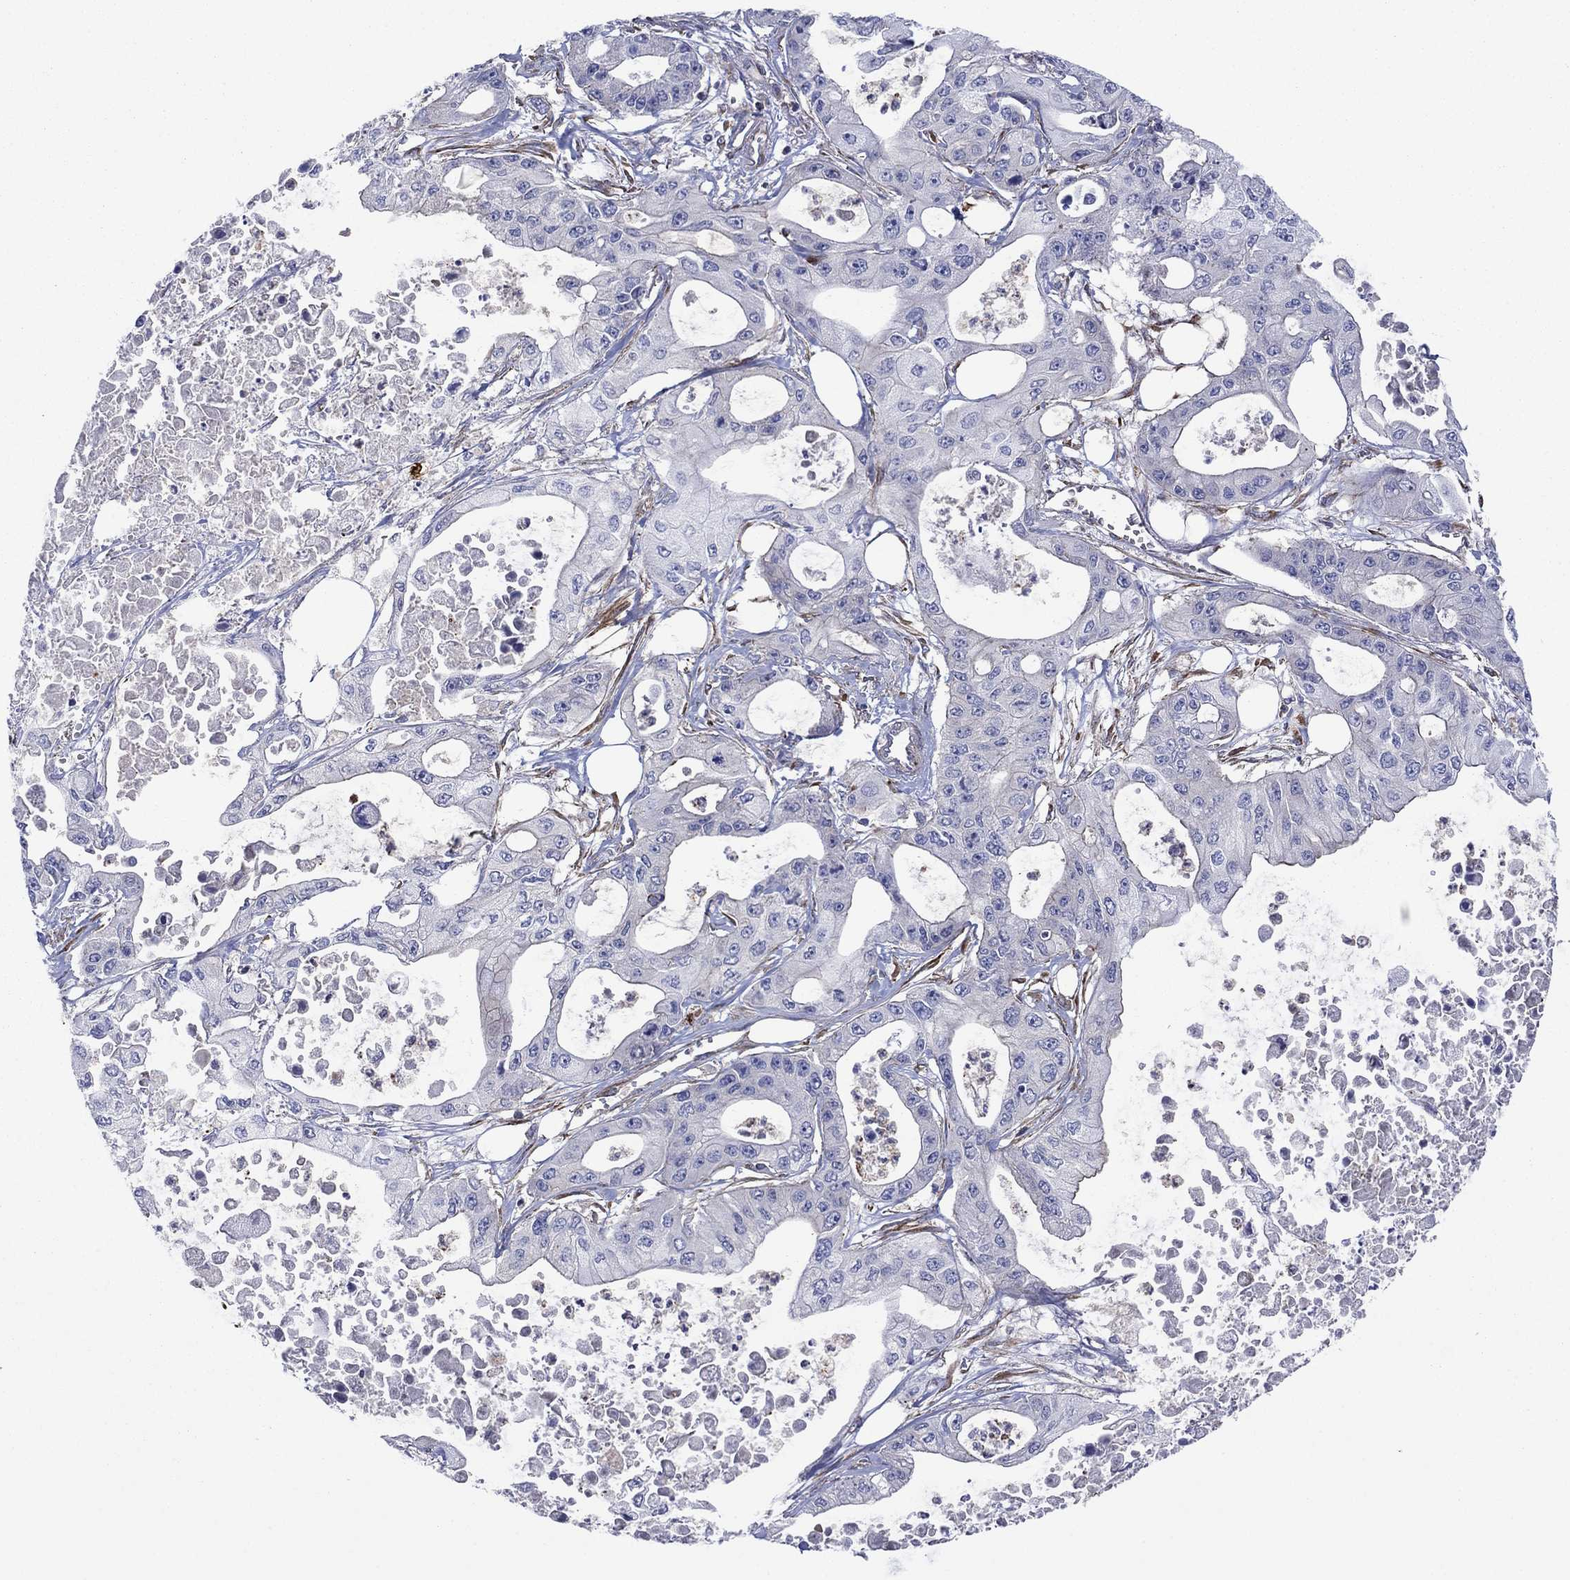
{"staining": {"intensity": "negative", "quantity": "none", "location": "none"}, "tissue": "pancreatic cancer", "cell_type": "Tumor cells", "image_type": "cancer", "snomed": [{"axis": "morphology", "description": "Adenocarcinoma, NOS"}, {"axis": "topography", "description": "Pancreas"}], "caption": "An immunohistochemistry histopathology image of pancreatic cancer is shown. There is no staining in tumor cells of pancreatic cancer.", "gene": "PAG1", "patient": {"sex": "male", "age": 70}}